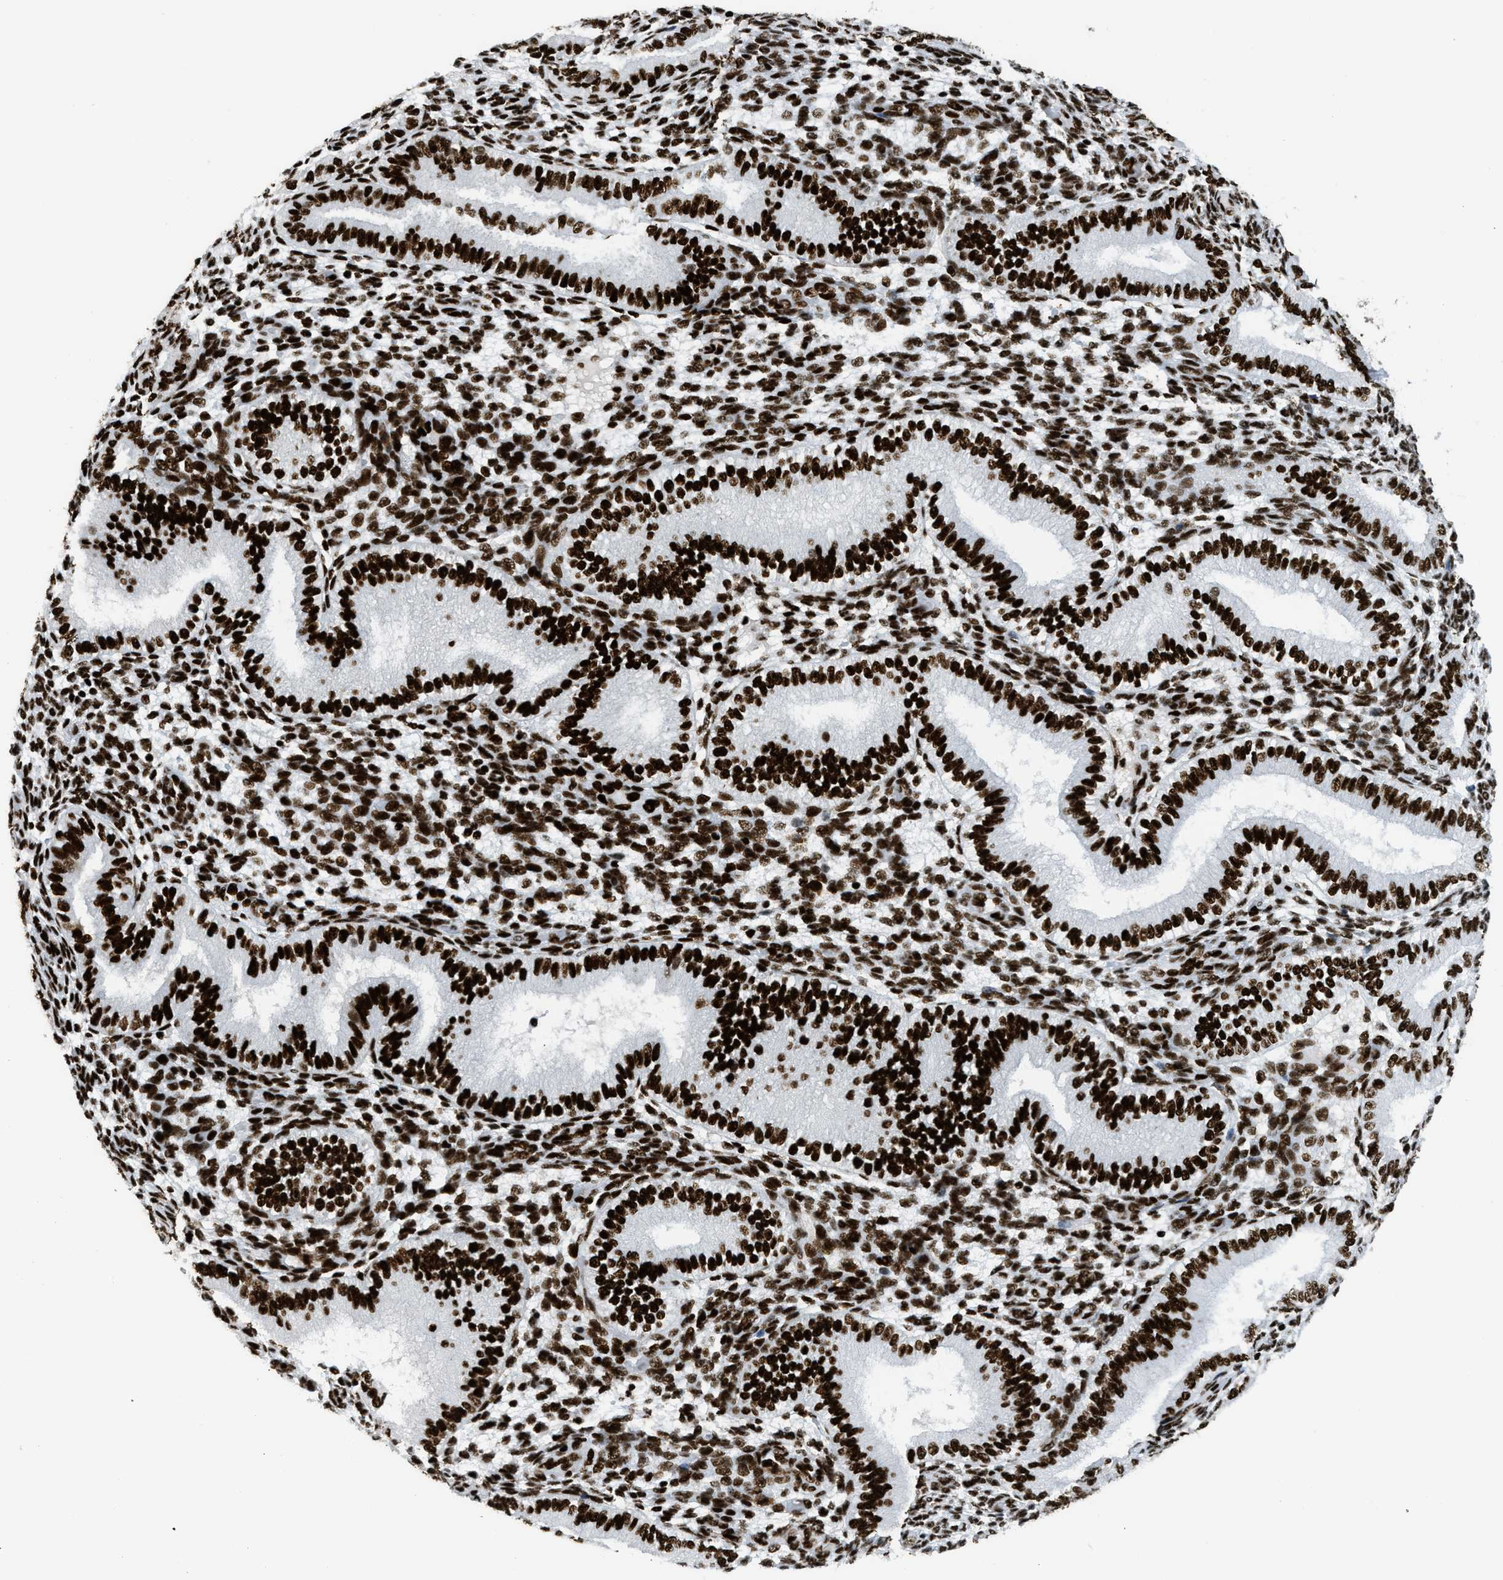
{"staining": {"intensity": "strong", "quantity": ">75%", "location": "nuclear"}, "tissue": "endometrium", "cell_type": "Cells in endometrial stroma", "image_type": "normal", "snomed": [{"axis": "morphology", "description": "Normal tissue, NOS"}, {"axis": "topography", "description": "Endometrium"}], "caption": "Immunohistochemistry (IHC) image of normal endometrium: human endometrium stained using immunohistochemistry demonstrates high levels of strong protein expression localized specifically in the nuclear of cells in endometrial stroma, appearing as a nuclear brown color.", "gene": "PIF1", "patient": {"sex": "female", "age": 39}}